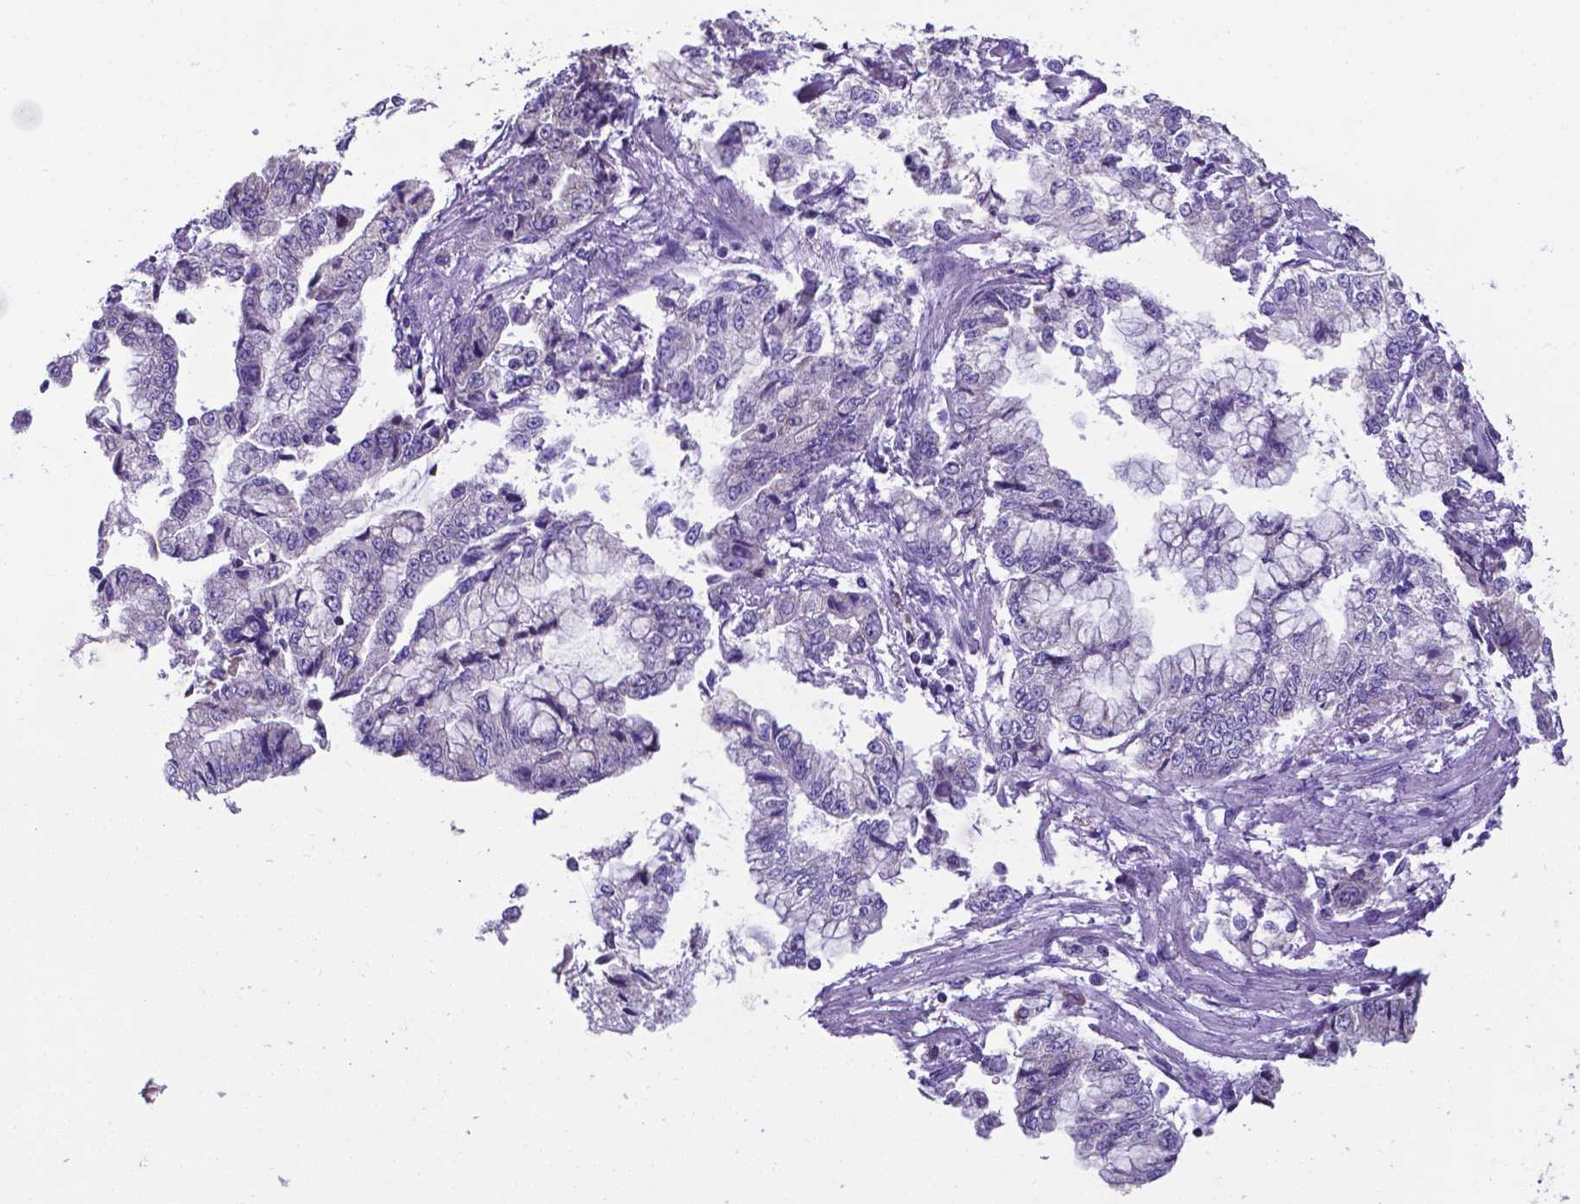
{"staining": {"intensity": "negative", "quantity": "none", "location": "none"}, "tissue": "stomach cancer", "cell_type": "Tumor cells", "image_type": "cancer", "snomed": [{"axis": "morphology", "description": "Adenocarcinoma, NOS"}, {"axis": "topography", "description": "Stomach, upper"}], "caption": "An IHC image of stomach cancer (adenocarcinoma) is shown. There is no staining in tumor cells of stomach cancer (adenocarcinoma). (DAB (3,3'-diaminobenzidine) immunohistochemistry (IHC), high magnification).", "gene": "RPL6", "patient": {"sex": "female", "age": 74}}